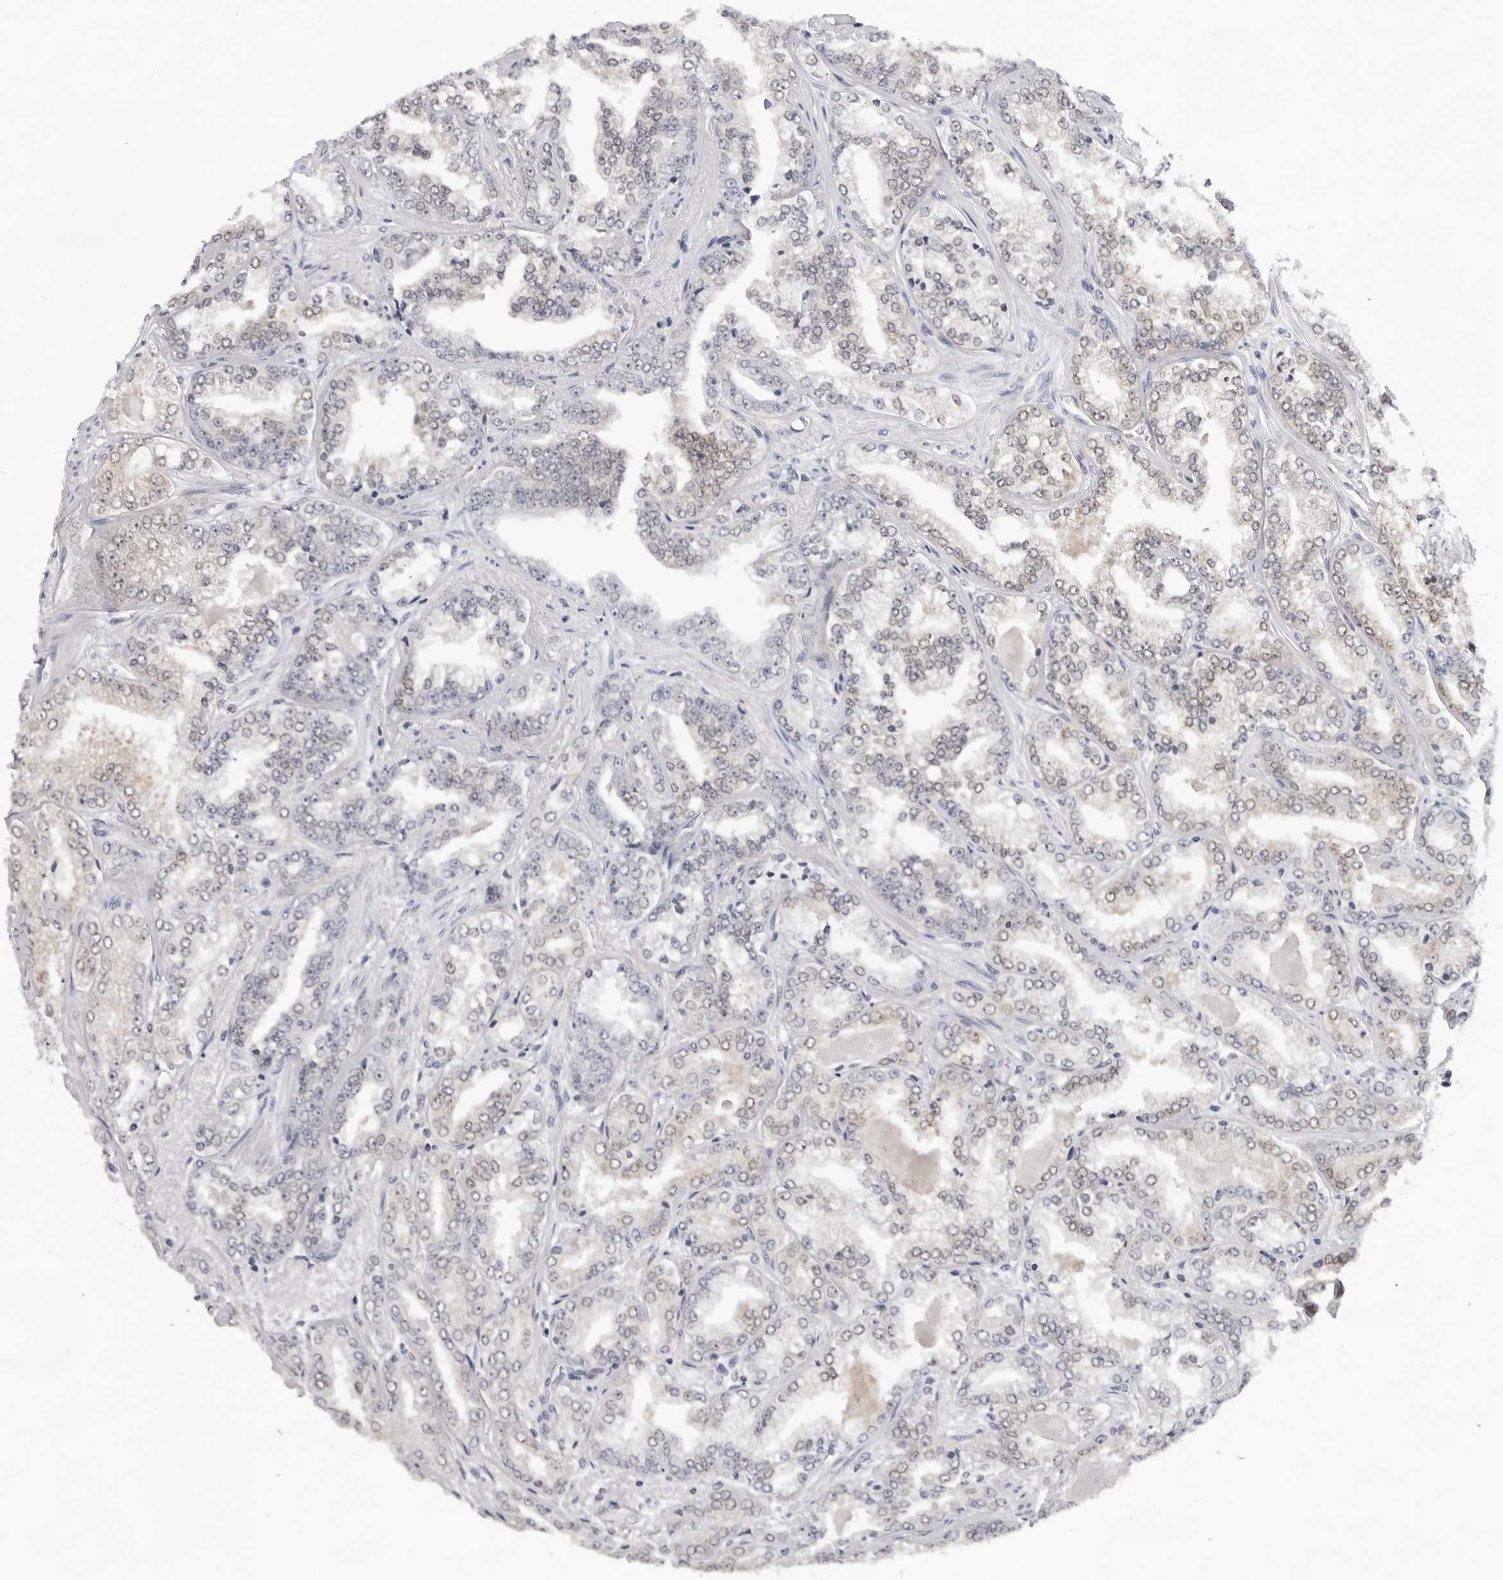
{"staining": {"intensity": "weak", "quantity": "<25%", "location": "cytoplasmic/membranous"}, "tissue": "prostate cancer", "cell_type": "Tumor cells", "image_type": "cancer", "snomed": [{"axis": "morphology", "description": "Adenocarcinoma, High grade"}, {"axis": "topography", "description": "Prostate"}], "caption": "The histopathology image demonstrates no significant positivity in tumor cells of prostate adenocarcinoma (high-grade). (Brightfield microscopy of DAB (3,3'-diaminobenzidine) immunohistochemistry (IHC) at high magnification).", "gene": "CASP7", "patient": {"sex": "male", "age": 71}}